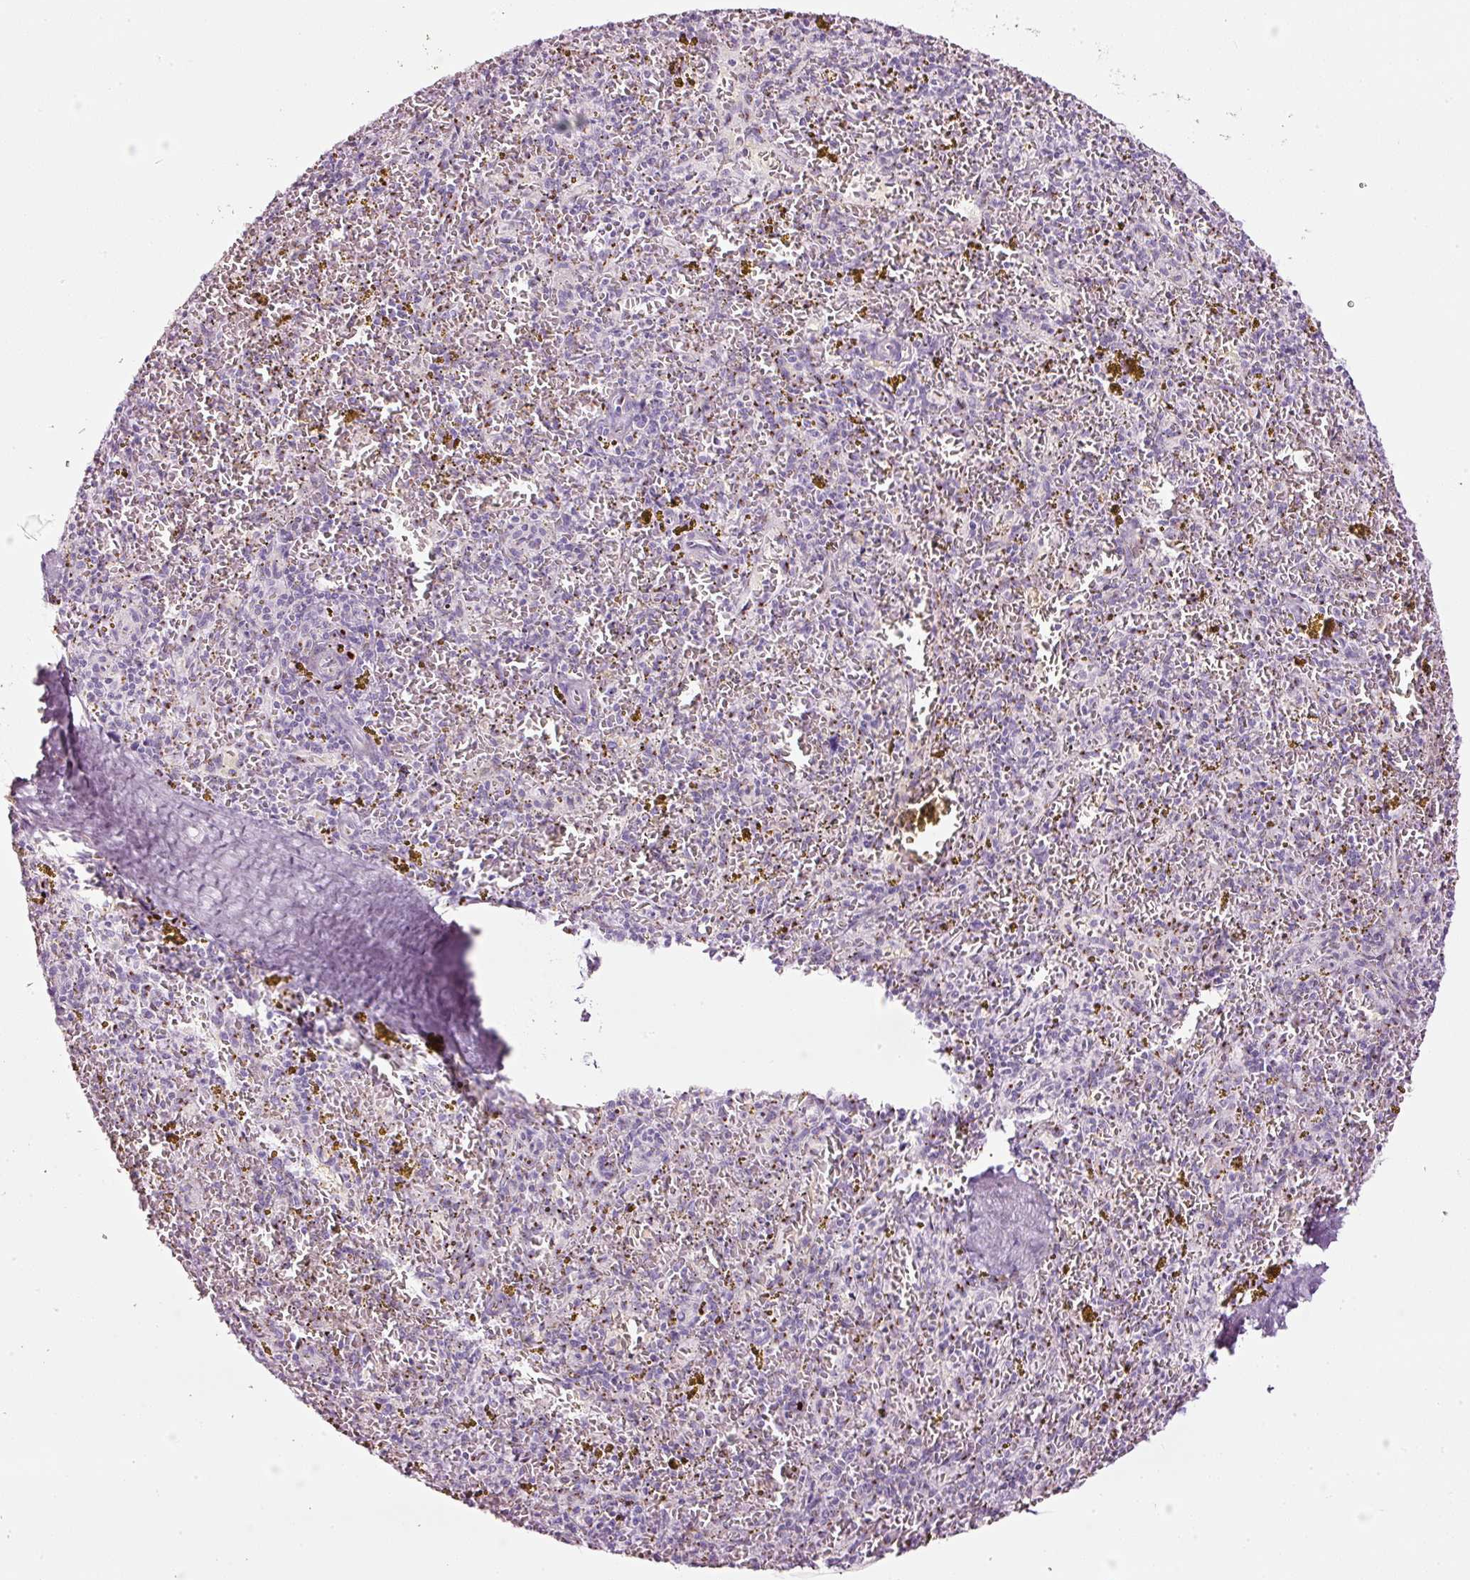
{"staining": {"intensity": "moderate", "quantity": "<25%", "location": "cytoplasmic/membranous"}, "tissue": "spleen", "cell_type": "Cells in red pulp", "image_type": "normal", "snomed": [{"axis": "morphology", "description": "Normal tissue, NOS"}, {"axis": "topography", "description": "Spleen"}], "caption": "About <25% of cells in red pulp in benign spleen demonstrate moderate cytoplasmic/membranous protein expression as visualized by brown immunohistochemical staining.", "gene": "SDF4", "patient": {"sex": "male", "age": 57}}